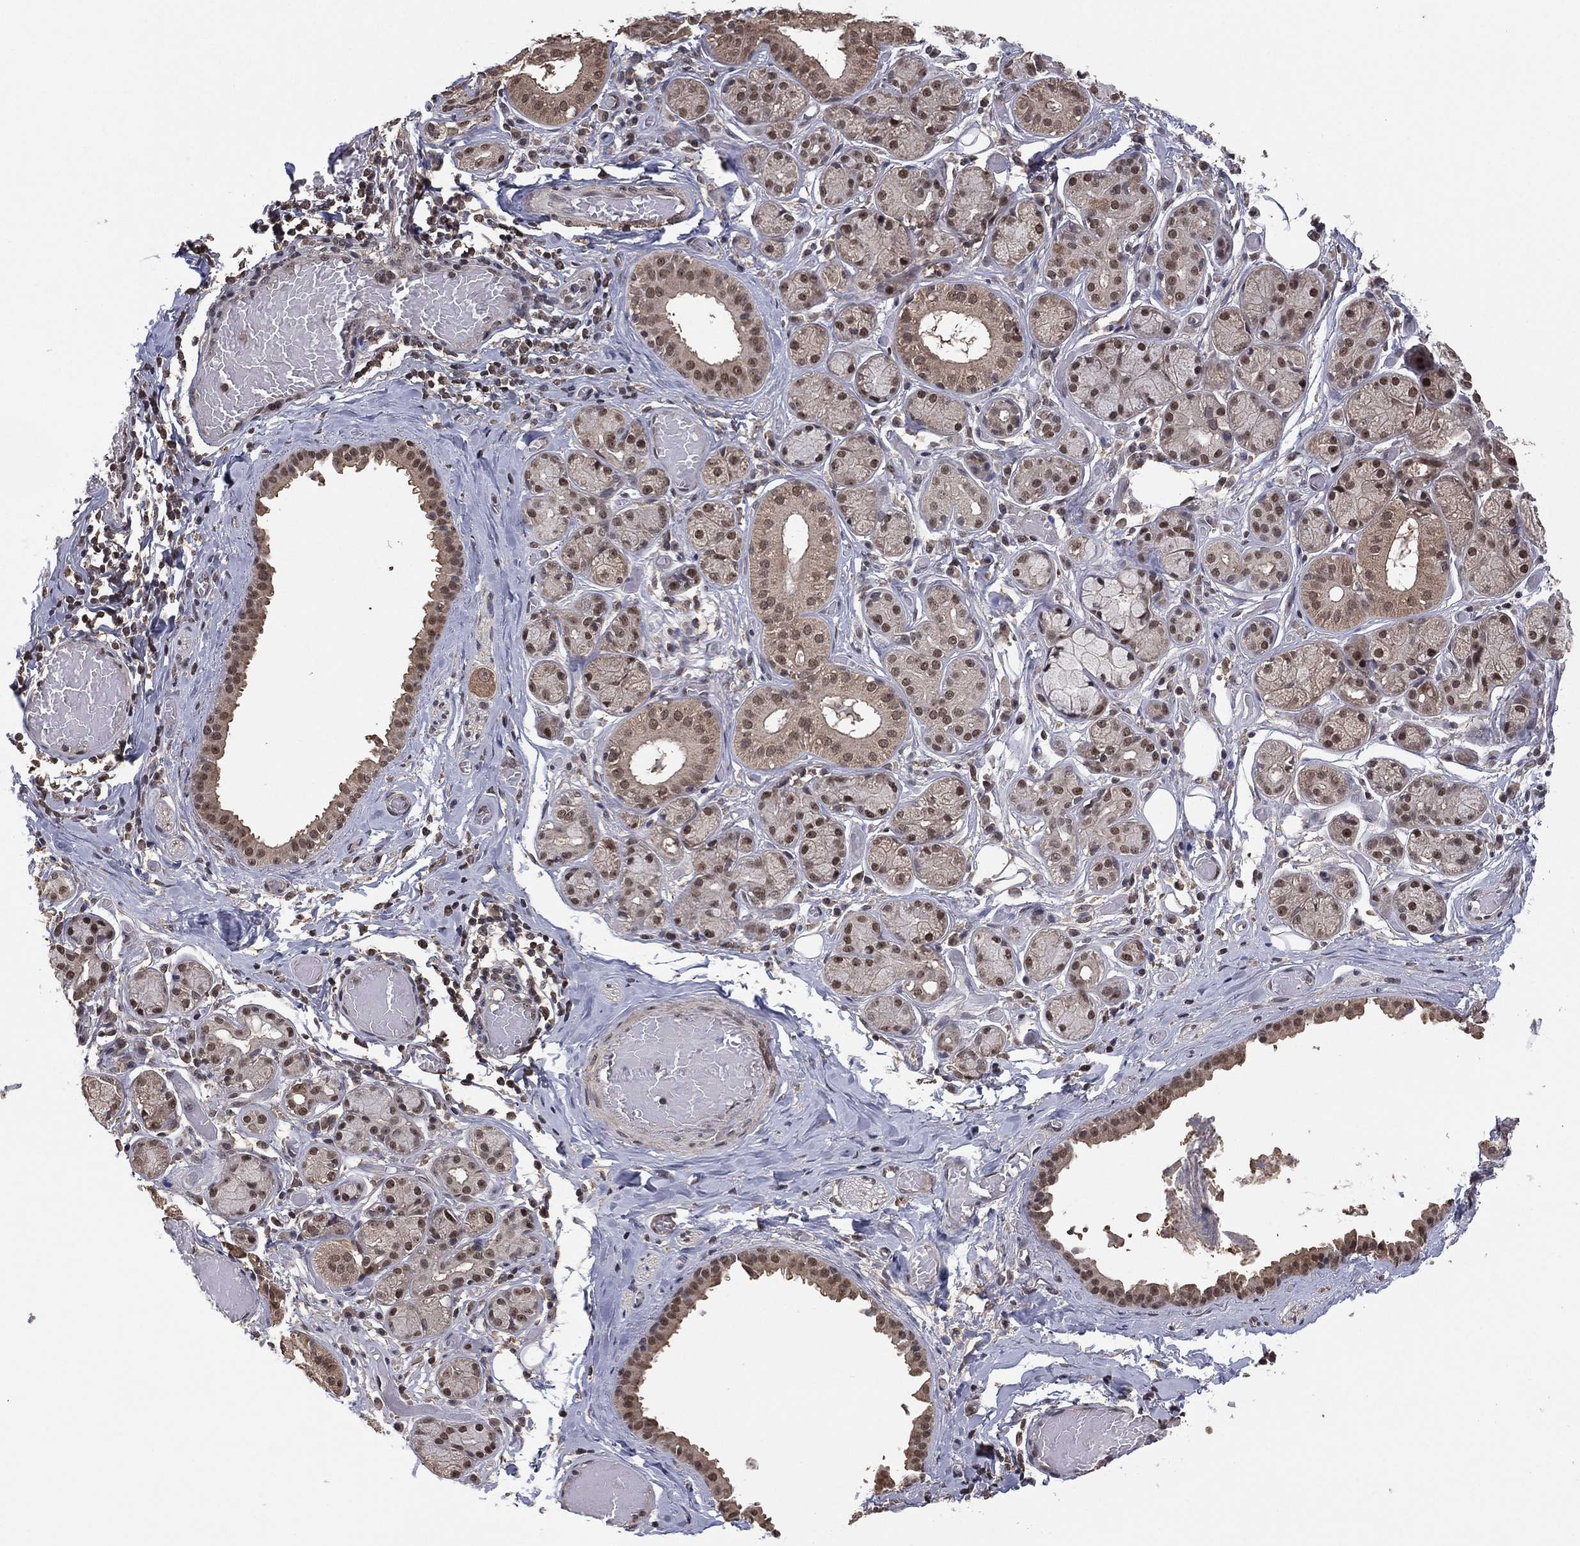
{"staining": {"intensity": "moderate", "quantity": "25%-75%", "location": "cytoplasmic/membranous"}, "tissue": "salivary gland", "cell_type": "Glandular cells", "image_type": "normal", "snomed": [{"axis": "morphology", "description": "Normal tissue, NOS"}, {"axis": "topography", "description": "Salivary gland"}, {"axis": "topography", "description": "Peripheral nerve tissue"}], "caption": "IHC histopathology image of normal human salivary gland stained for a protein (brown), which displays medium levels of moderate cytoplasmic/membranous positivity in about 25%-75% of glandular cells.", "gene": "NELFCD", "patient": {"sex": "male", "age": 71}}